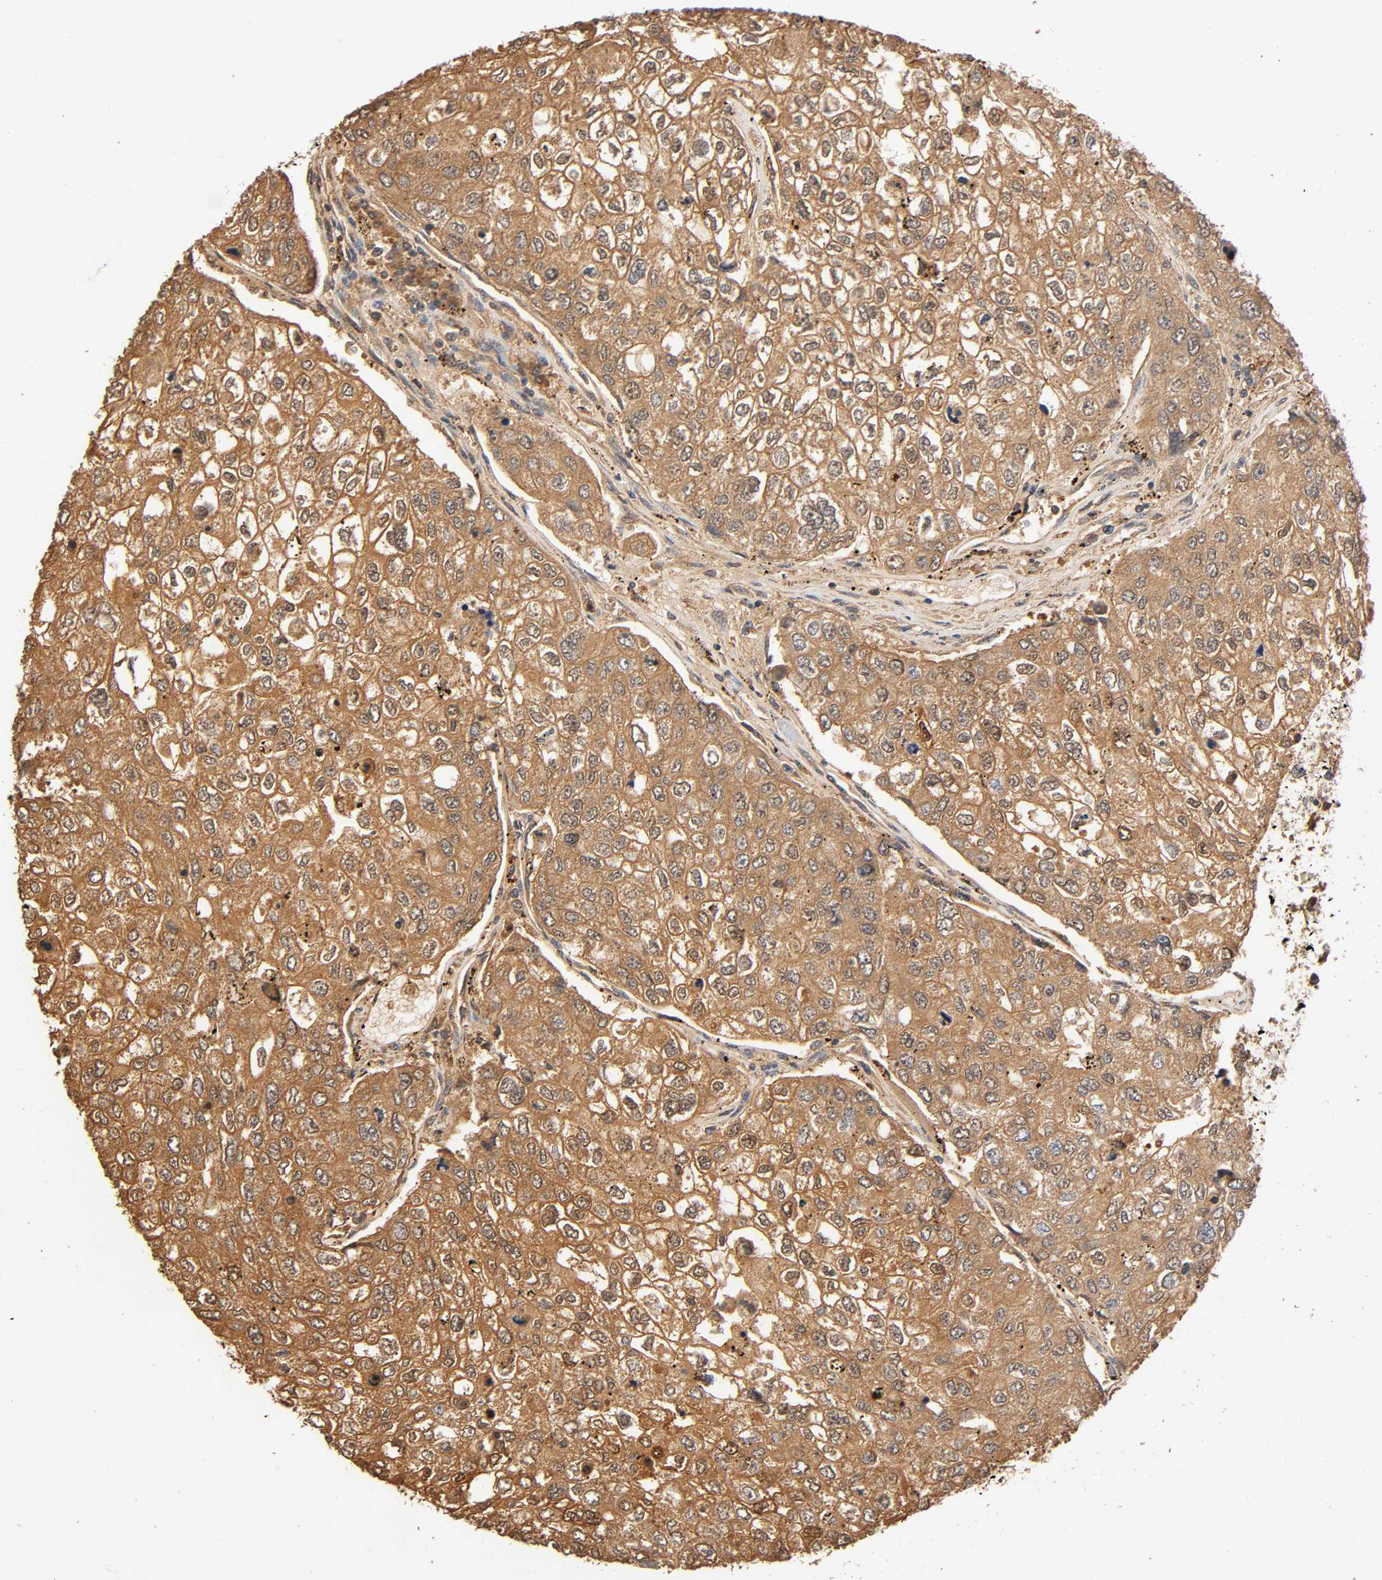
{"staining": {"intensity": "moderate", "quantity": ">75%", "location": "cytoplasmic/membranous"}, "tissue": "urothelial cancer", "cell_type": "Tumor cells", "image_type": "cancer", "snomed": [{"axis": "morphology", "description": "Urothelial carcinoma, High grade"}, {"axis": "topography", "description": "Lymph node"}, {"axis": "topography", "description": "Urinary bladder"}], "caption": "Immunohistochemical staining of high-grade urothelial carcinoma exhibits medium levels of moderate cytoplasmic/membranous positivity in about >75% of tumor cells. (DAB = brown stain, brightfield microscopy at high magnification).", "gene": "ALDOA", "patient": {"sex": "male", "age": 51}}